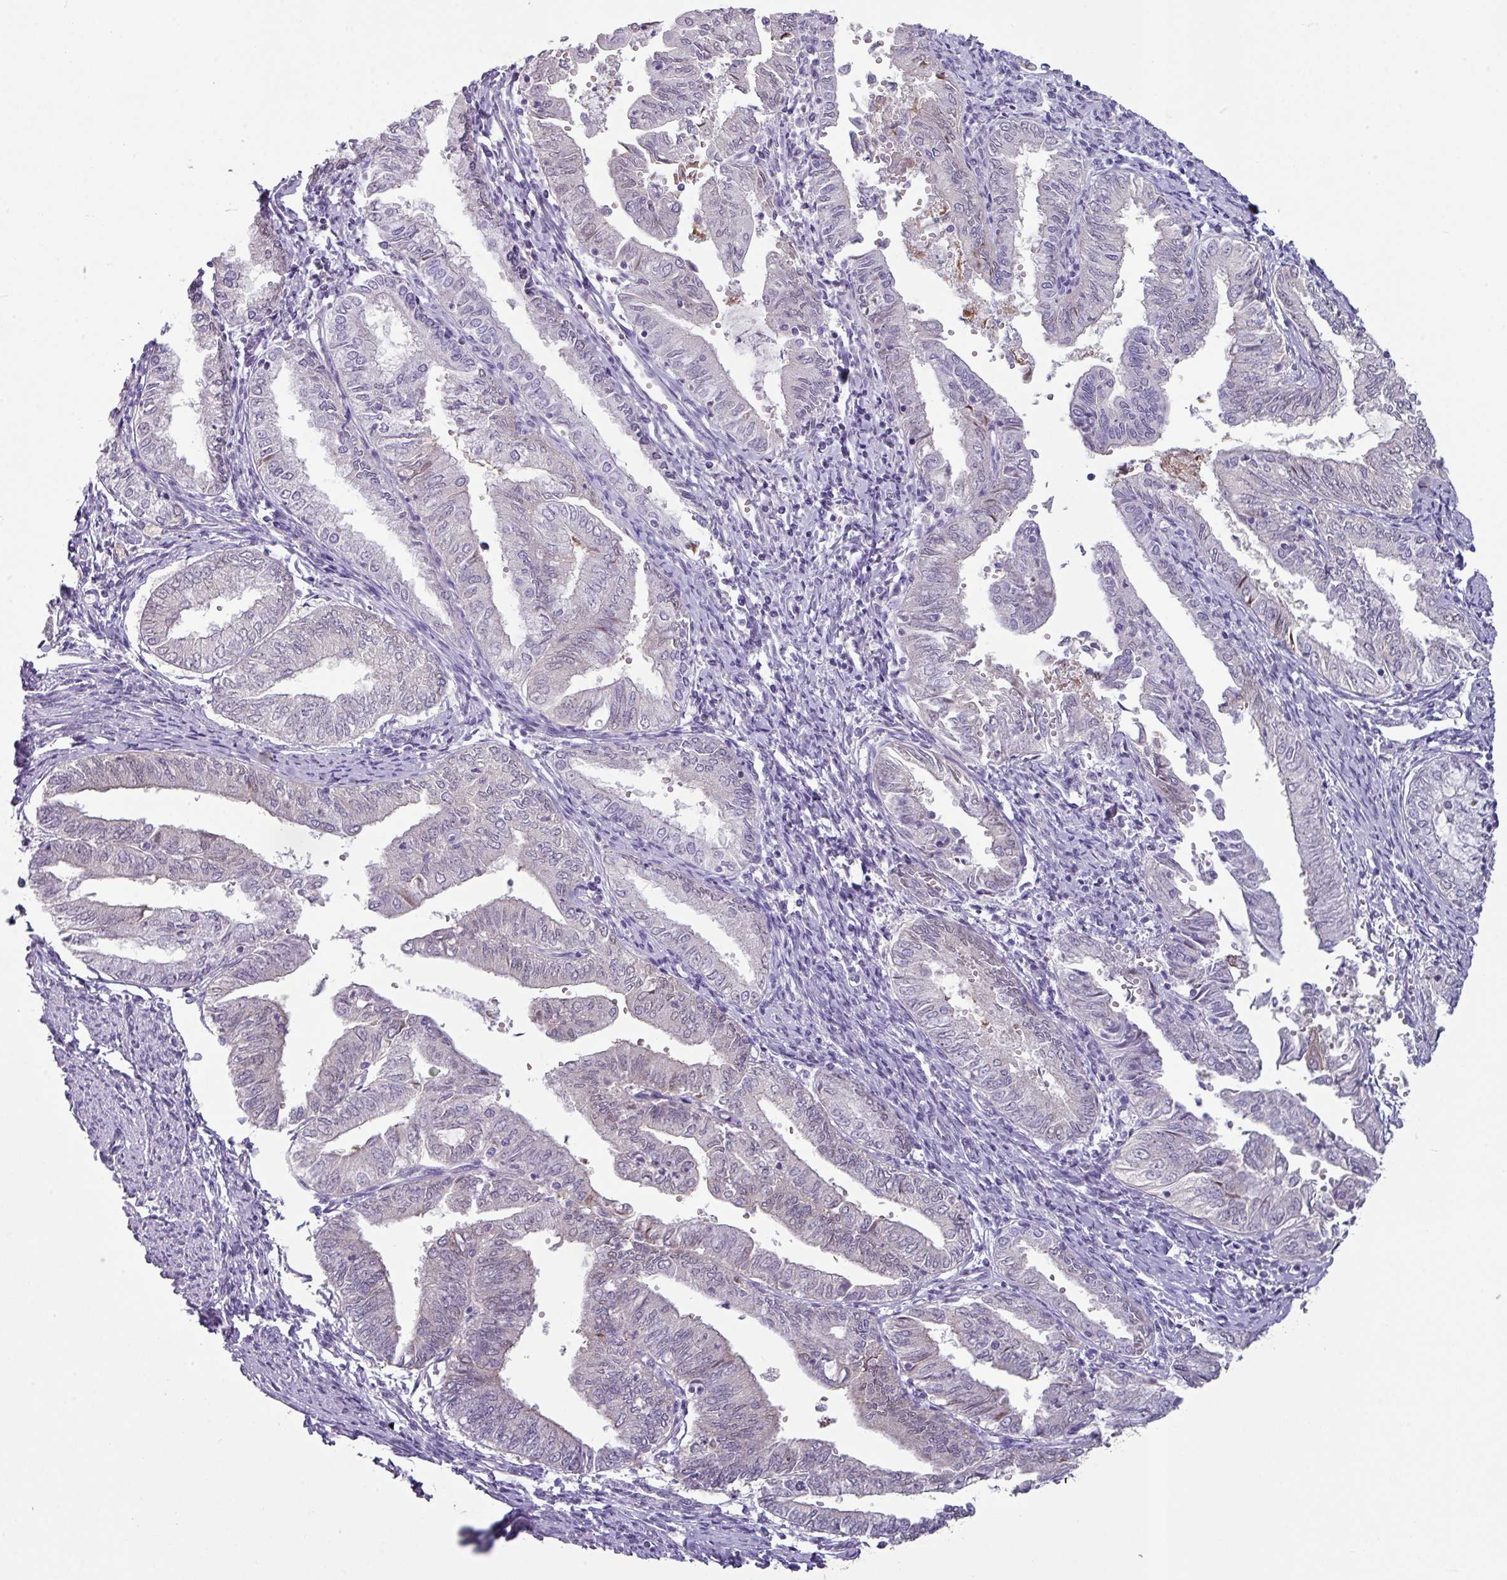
{"staining": {"intensity": "negative", "quantity": "none", "location": "none"}, "tissue": "endometrial cancer", "cell_type": "Tumor cells", "image_type": "cancer", "snomed": [{"axis": "morphology", "description": "Adenocarcinoma, NOS"}, {"axis": "topography", "description": "Endometrium"}], "caption": "Immunohistochemistry (IHC) image of neoplastic tissue: endometrial adenocarcinoma stained with DAB (3,3'-diaminobenzidine) reveals no significant protein positivity in tumor cells.", "gene": "TTLL12", "patient": {"sex": "female", "age": 66}}